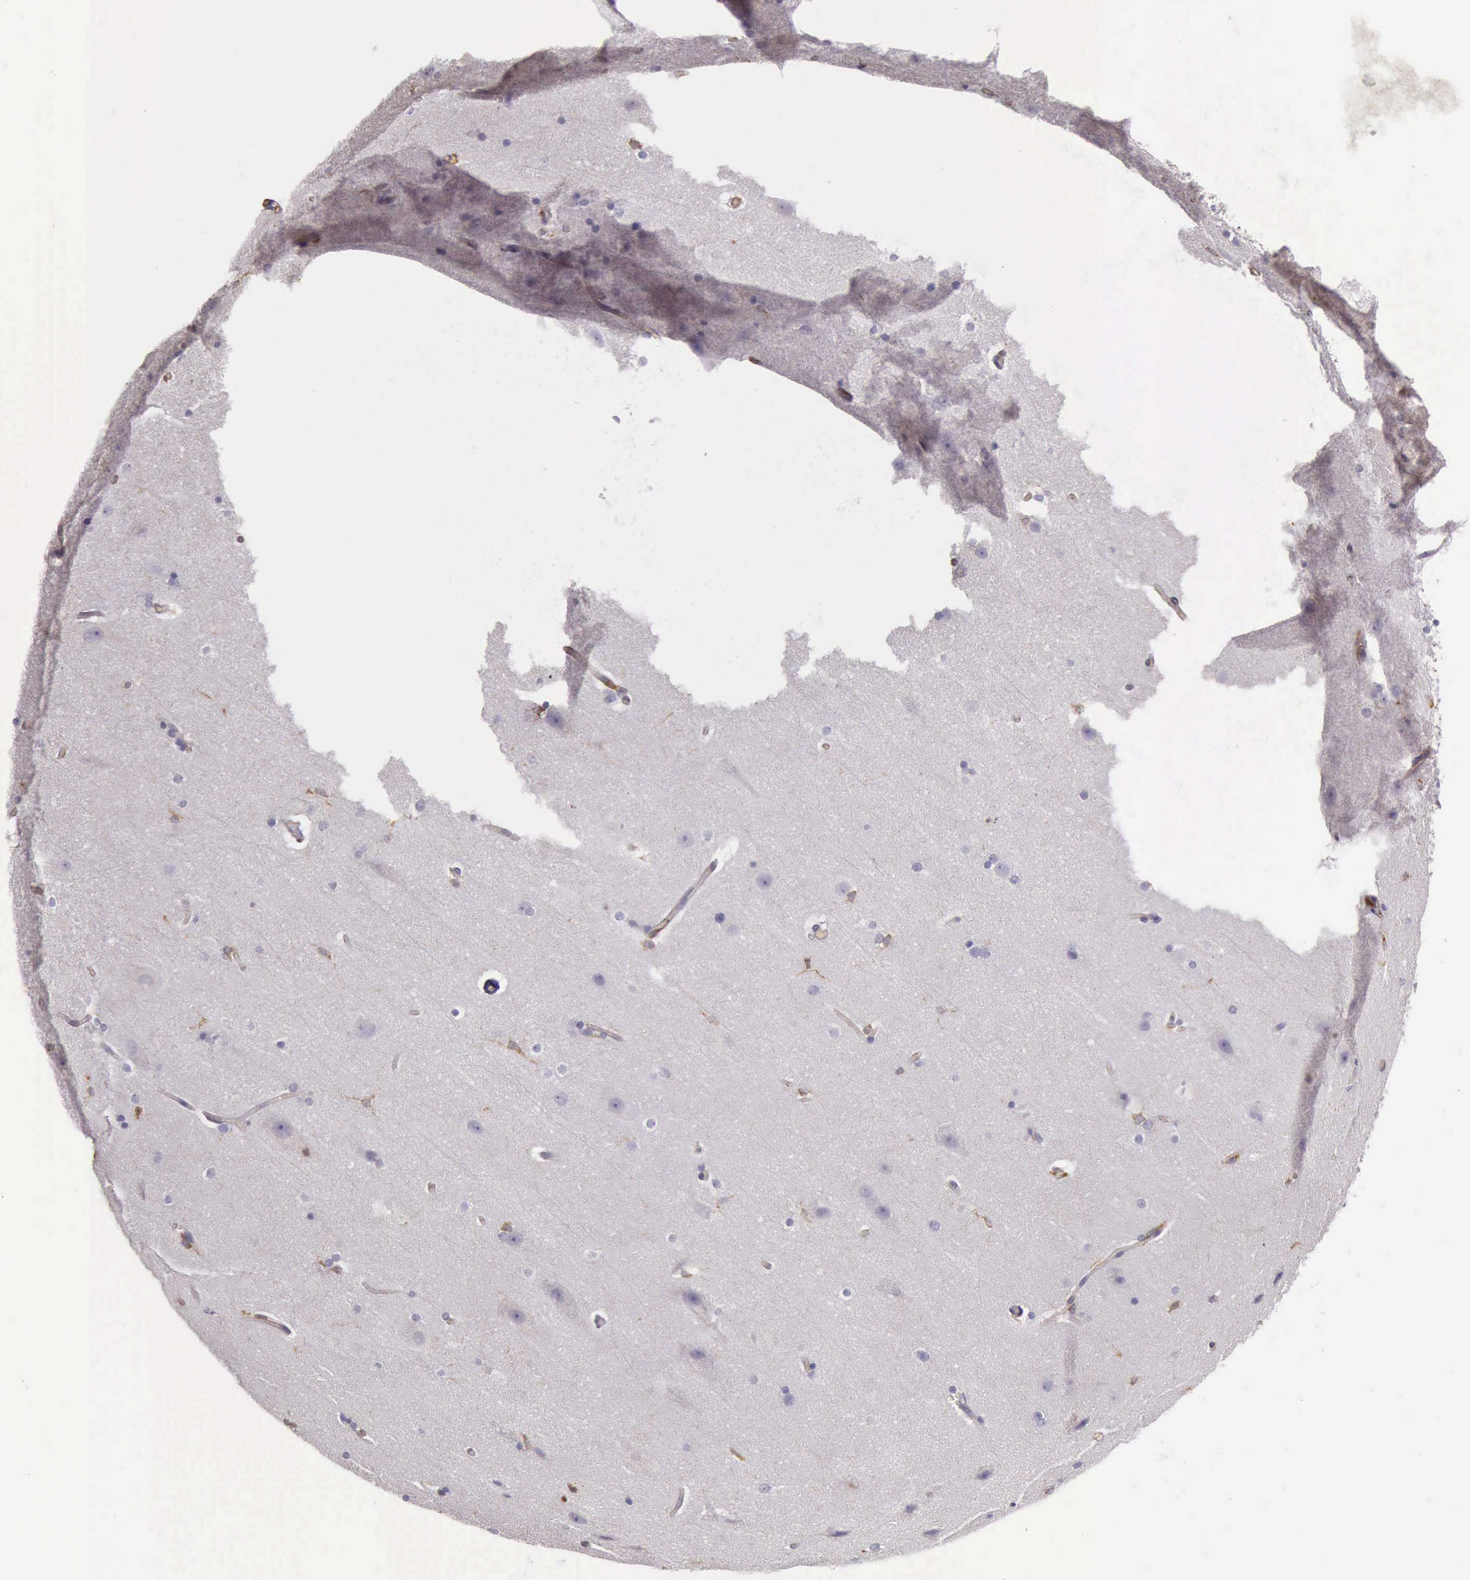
{"staining": {"intensity": "moderate", "quantity": "25%-75%", "location": "cytoplasmic/membranous"}, "tissue": "cerebral cortex", "cell_type": "Endothelial cells", "image_type": "normal", "snomed": [{"axis": "morphology", "description": "Normal tissue, NOS"}, {"axis": "topography", "description": "Cerebral cortex"}, {"axis": "topography", "description": "Hippocampus"}], "caption": "Normal cerebral cortex was stained to show a protein in brown. There is medium levels of moderate cytoplasmic/membranous staining in approximately 25%-75% of endothelial cells. The staining was performed using DAB (3,3'-diaminobenzidine) to visualize the protein expression in brown, while the nuclei were stained in blue with hematoxylin (Magnification: 20x).", "gene": "ARHGAP4", "patient": {"sex": "female", "age": 19}}